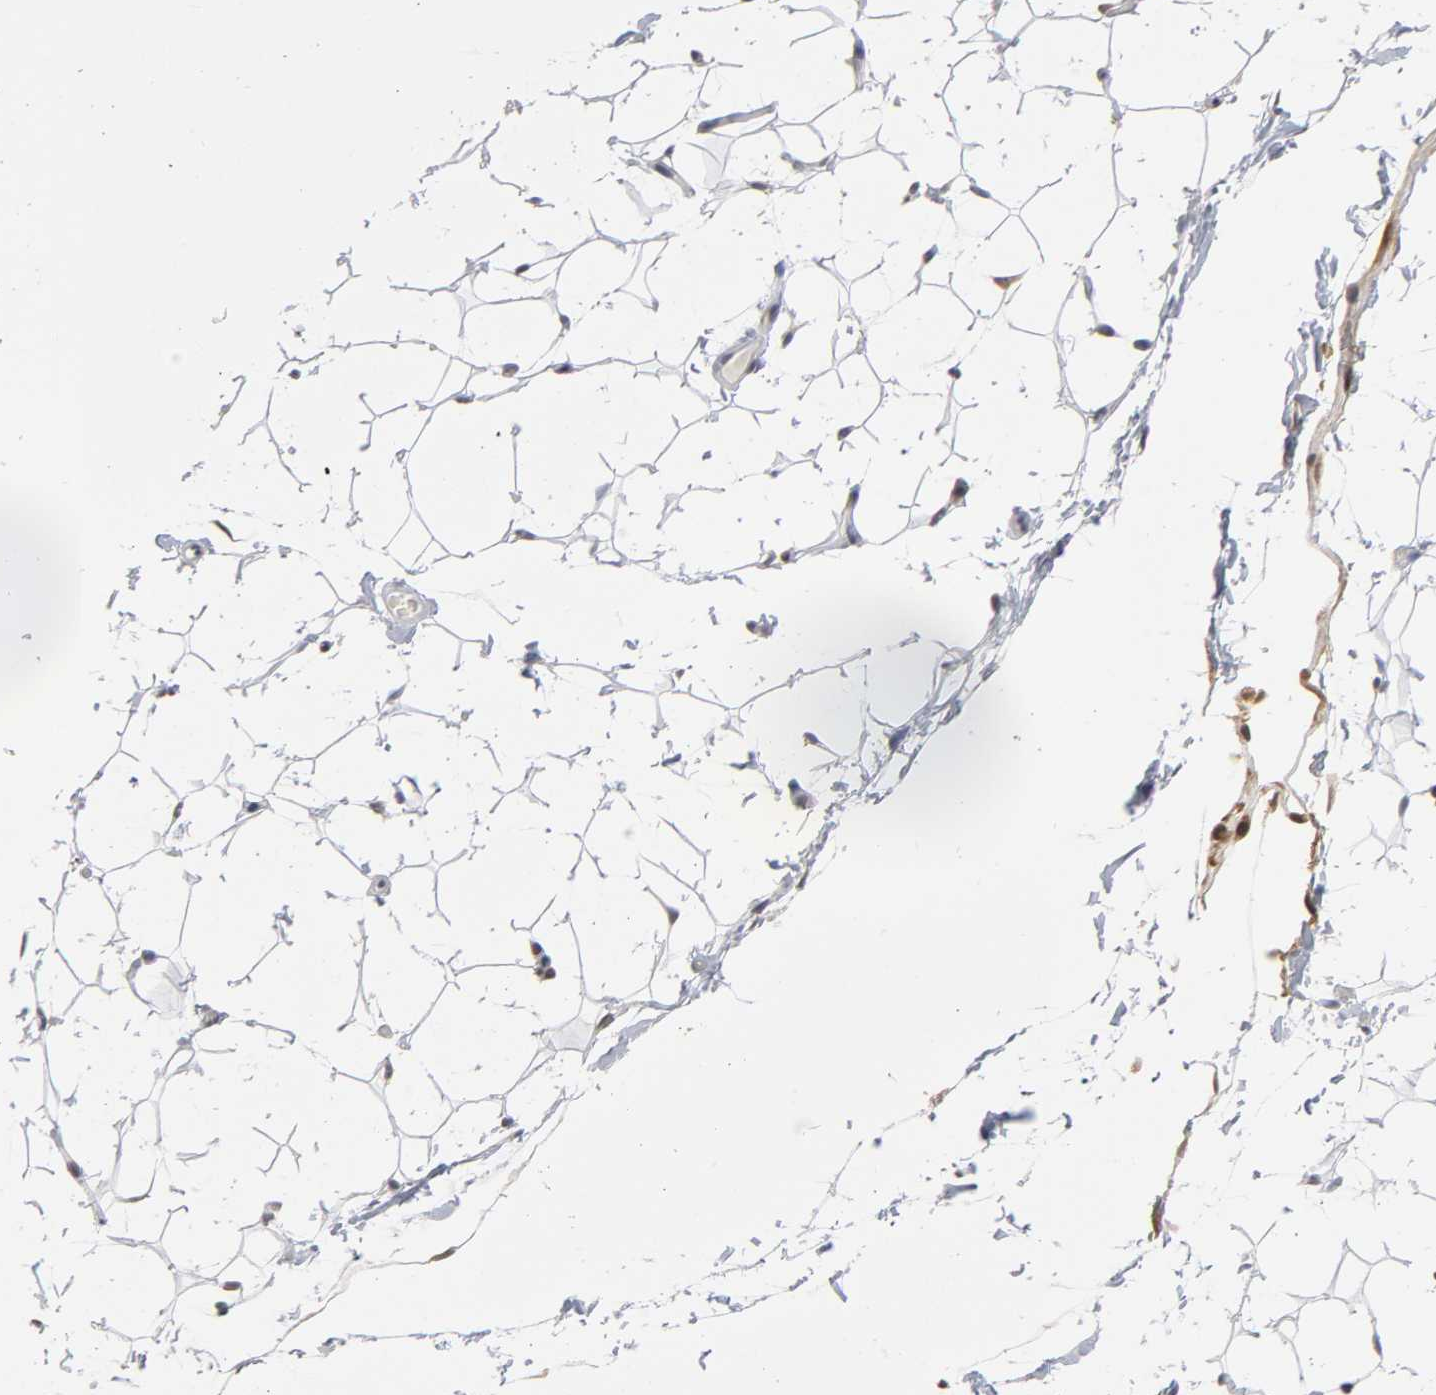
{"staining": {"intensity": "negative", "quantity": "none", "location": "none"}, "tissue": "adipose tissue", "cell_type": "Adipocytes", "image_type": "normal", "snomed": [{"axis": "morphology", "description": "Normal tissue, NOS"}, {"axis": "topography", "description": "Soft tissue"}], "caption": "An immunohistochemistry (IHC) micrograph of unremarkable adipose tissue is shown. There is no staining in adipocytes of adipose tissue.", "gene": "CRABP2", "patient": {"sex": "male", "age": 26}}